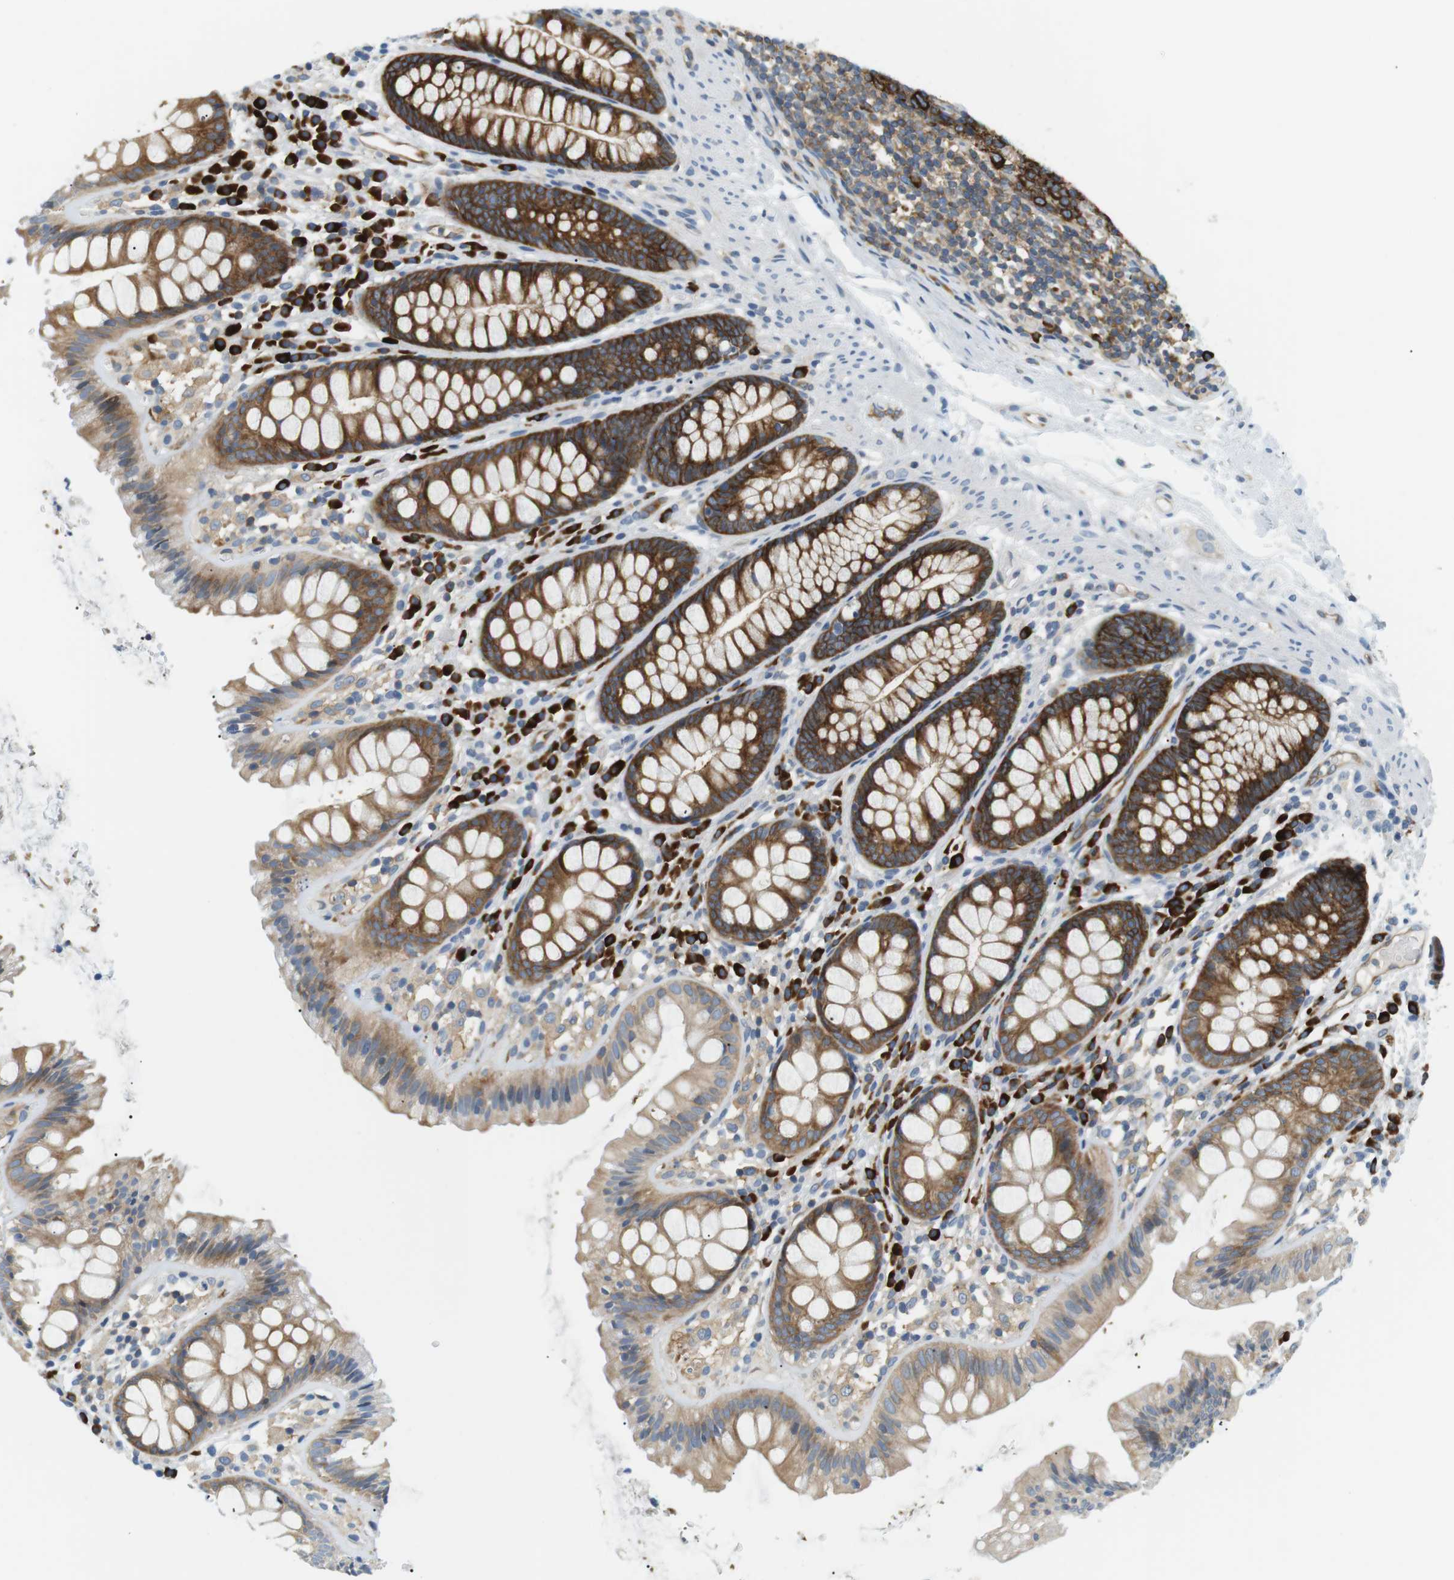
{"staining": {"intensity": "weak", "quantity": ">75%", "location": "cytoplasmic/membranous"}, "tissue": "colon", "cell_type": "Endothelial cells", "image_type": "normal", "snomed": [{"axis": "morphology", "description": "Normal tissue, NOS"}, {"axis": "topography", "description": "Colon"}], "caption": "Colon was stained to show a protein in brown. There is low levels of weak cytoplasmic/membranous staining in about >75% of endothelial cells. (DAB = brown stain, brightfield microscopy at high magnification).", "gene": "TMEM200A", "patient": {"sex": "female", "age": 56}}